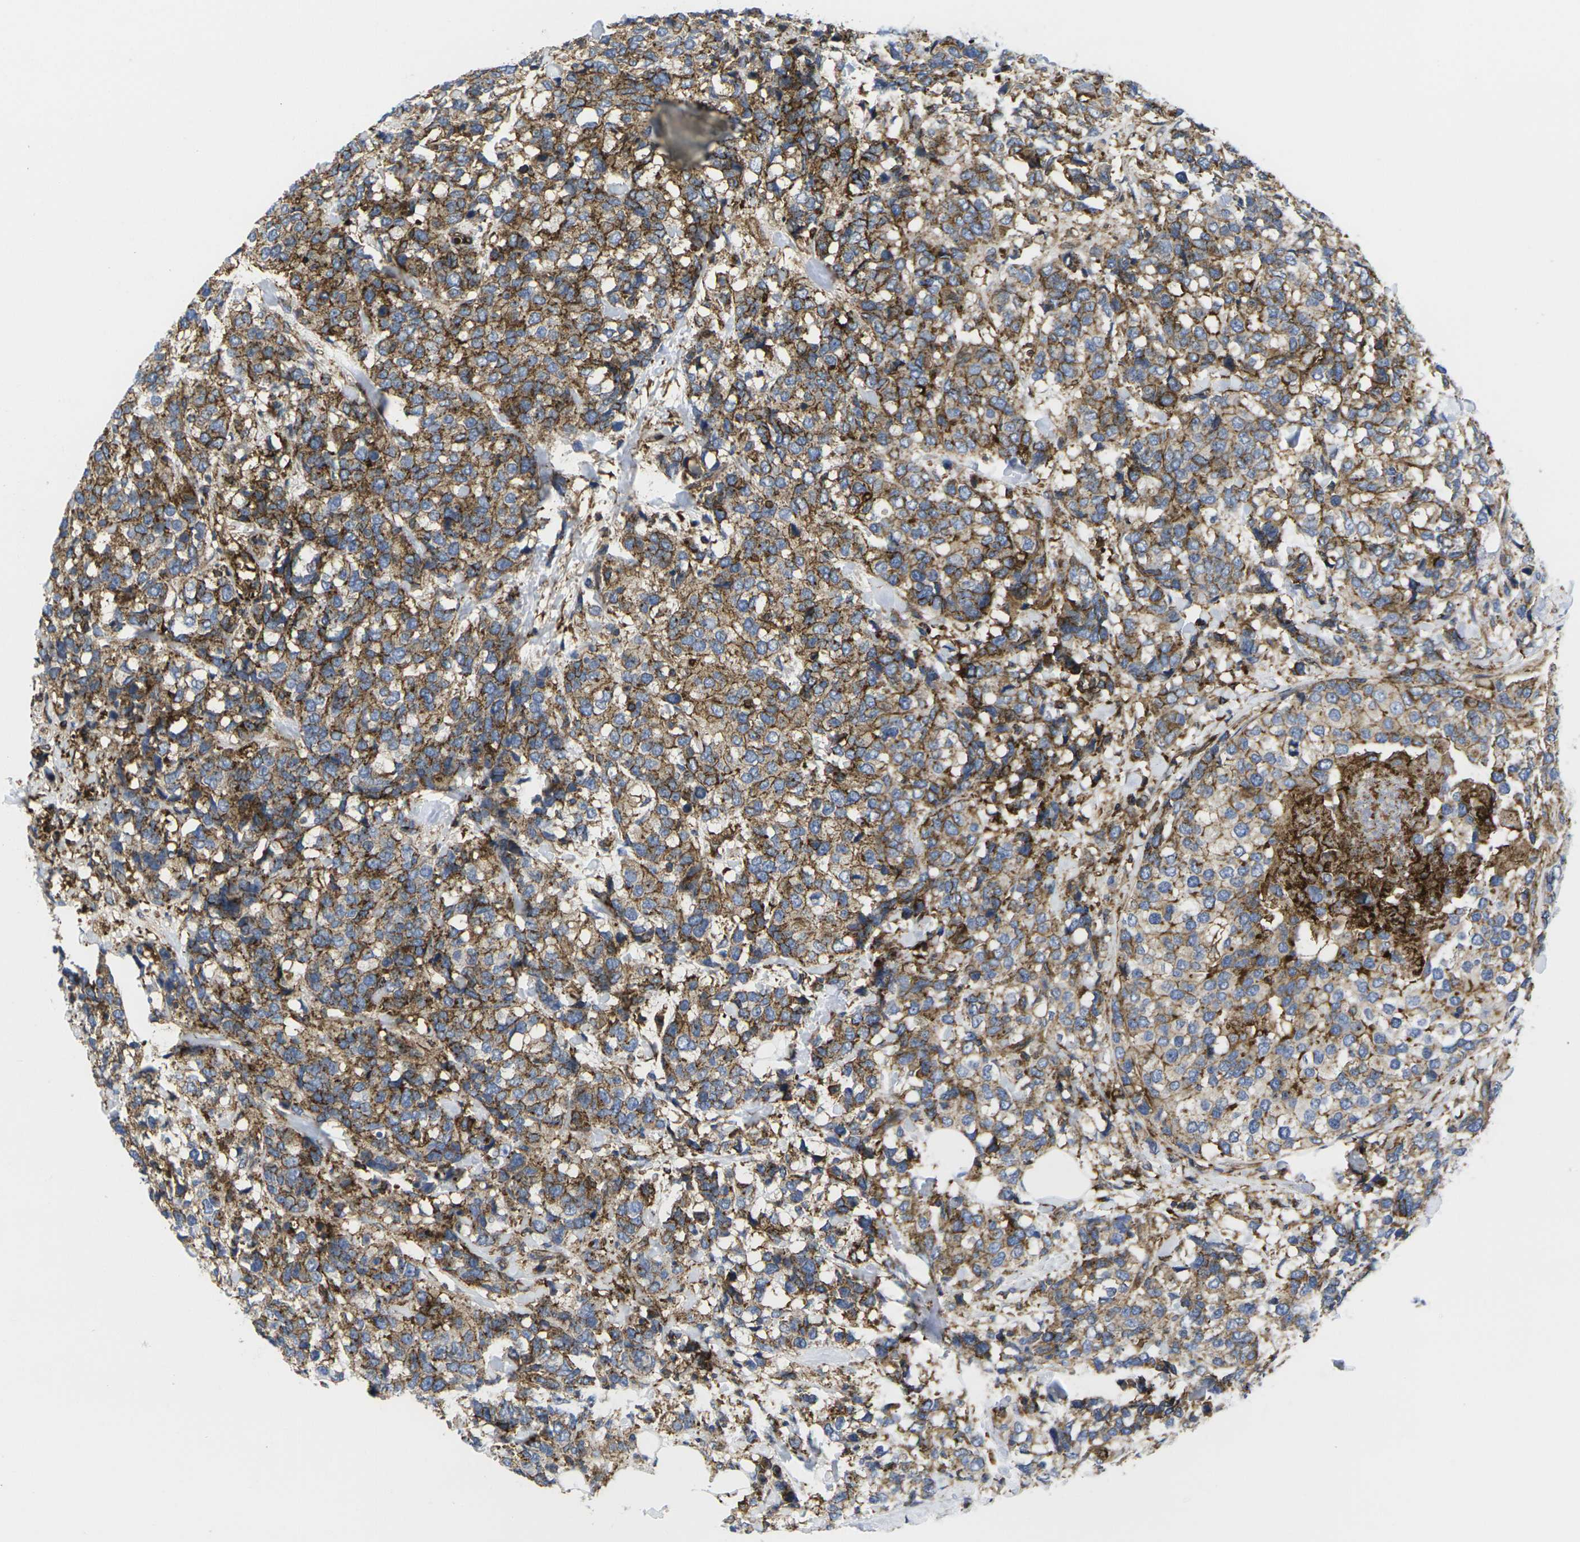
{"staining": {"intensity": "moderate", "quantity": ">75%", "location": "cytoplasmic/membranous"}, "tissue": "breast cancer", "cell_type": "Tumor cells", "image_type": "cancer", "snomed": [{"axis": "morphology", "description": "Lobular carcinoma"}, {"axis": "topography", "description": "Breast"}], "caption": "A brown stain shows moderate cytoplasmic/membranous positivity of a protein in human breast lobular carcinoma tumor cells.", "gene": "IQGAP1", "patient": {"sex": "female", "age": 59}}